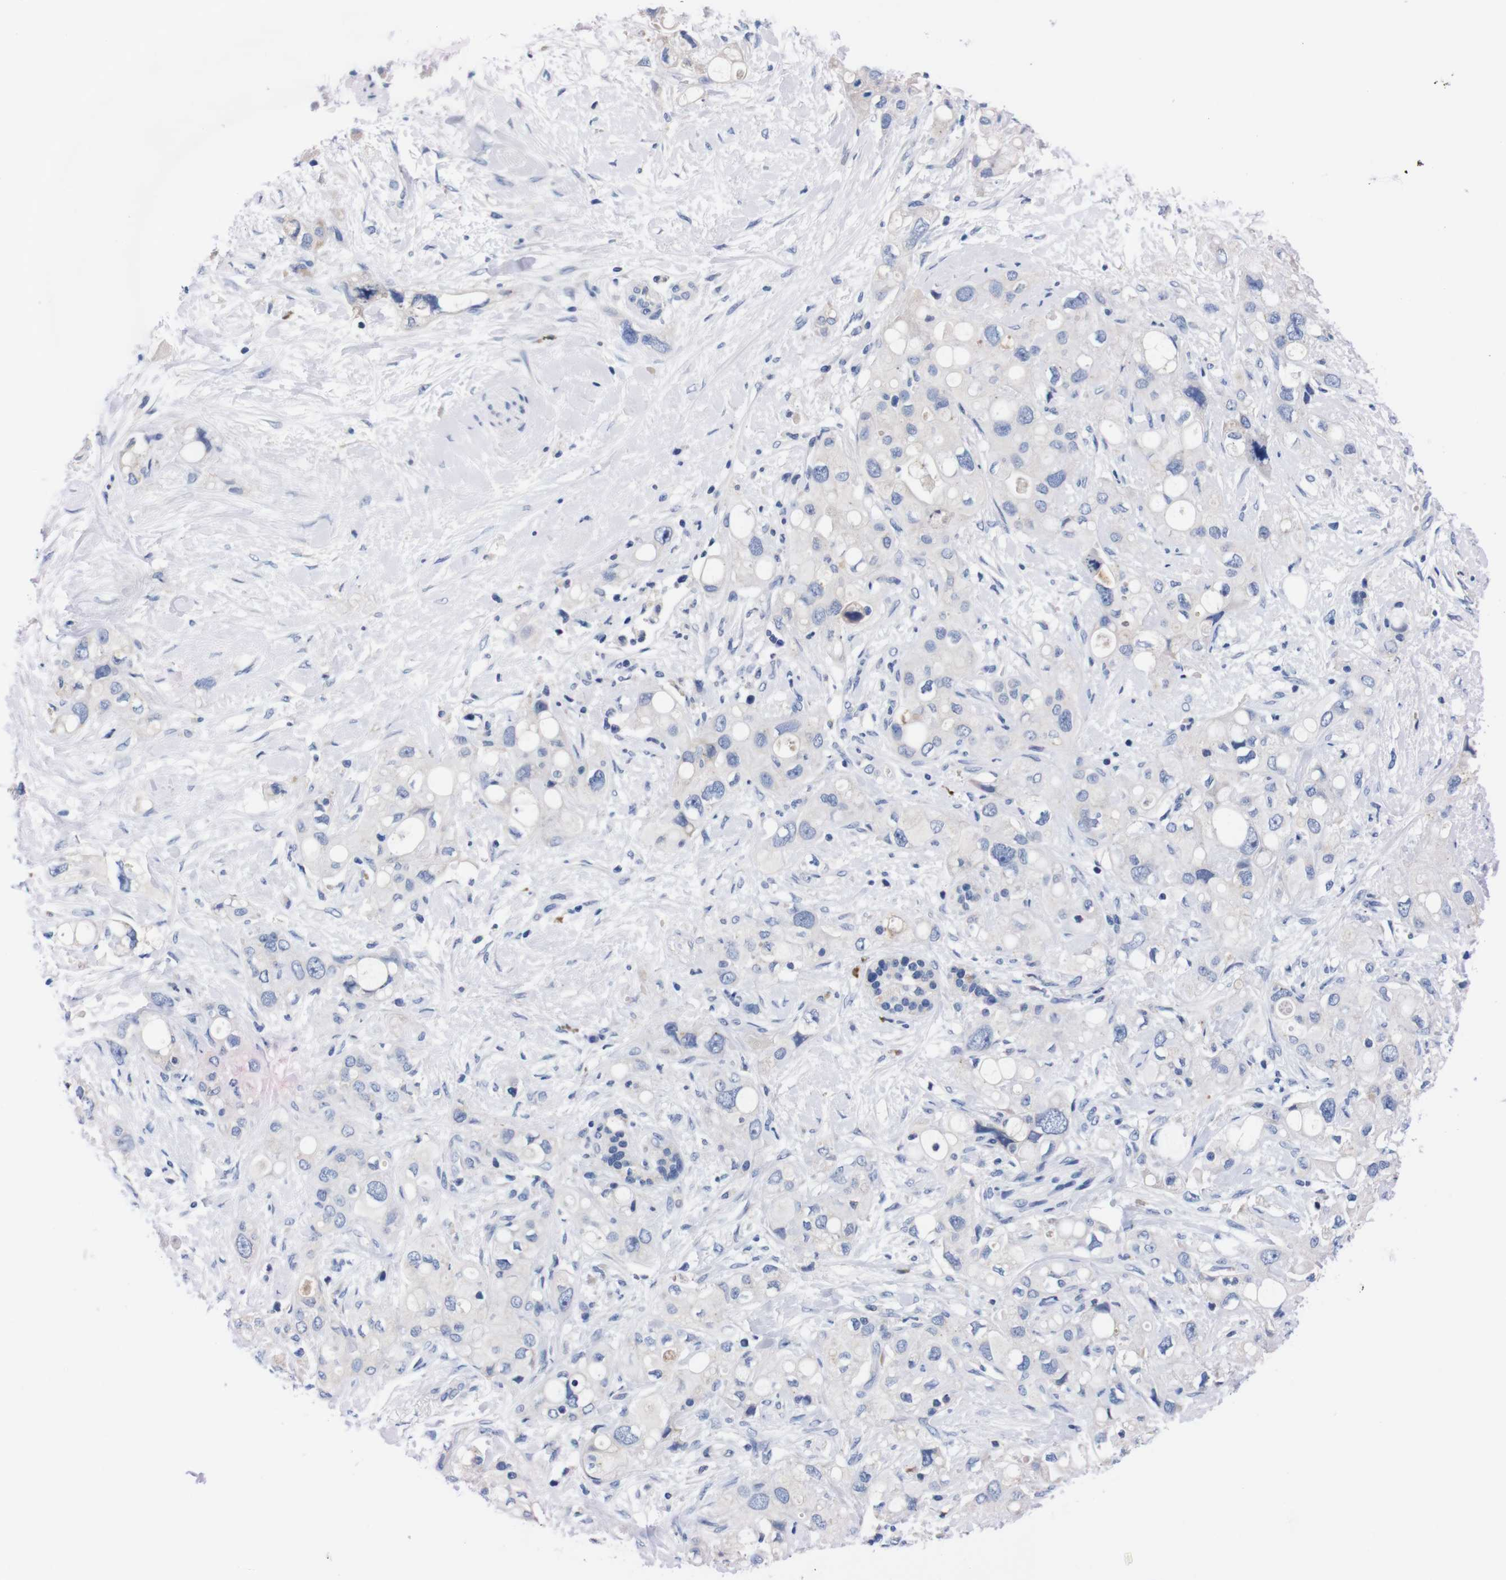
{"staining": {"intensity": "negative", "quantity": "none", "location": "none"}, "tissue": "pancreatic cancer", "cell_type": "Tumor cells", "image_type": "cancer", "snomed": [{"axis": "morphology", "description": "Adenocarcinoma, NOS"}, {"axis": "topography", "description": "Pancreas"}], "caption": "Immunohistochemical staining of adenocarcinoma (pancreatic) displays no significant positivity in tumor cells. (DAB immunohistochemistry with hematoxylin counter stain).", "gene": "FAM210A", "patient": {"sex": "female", "age": 56}}